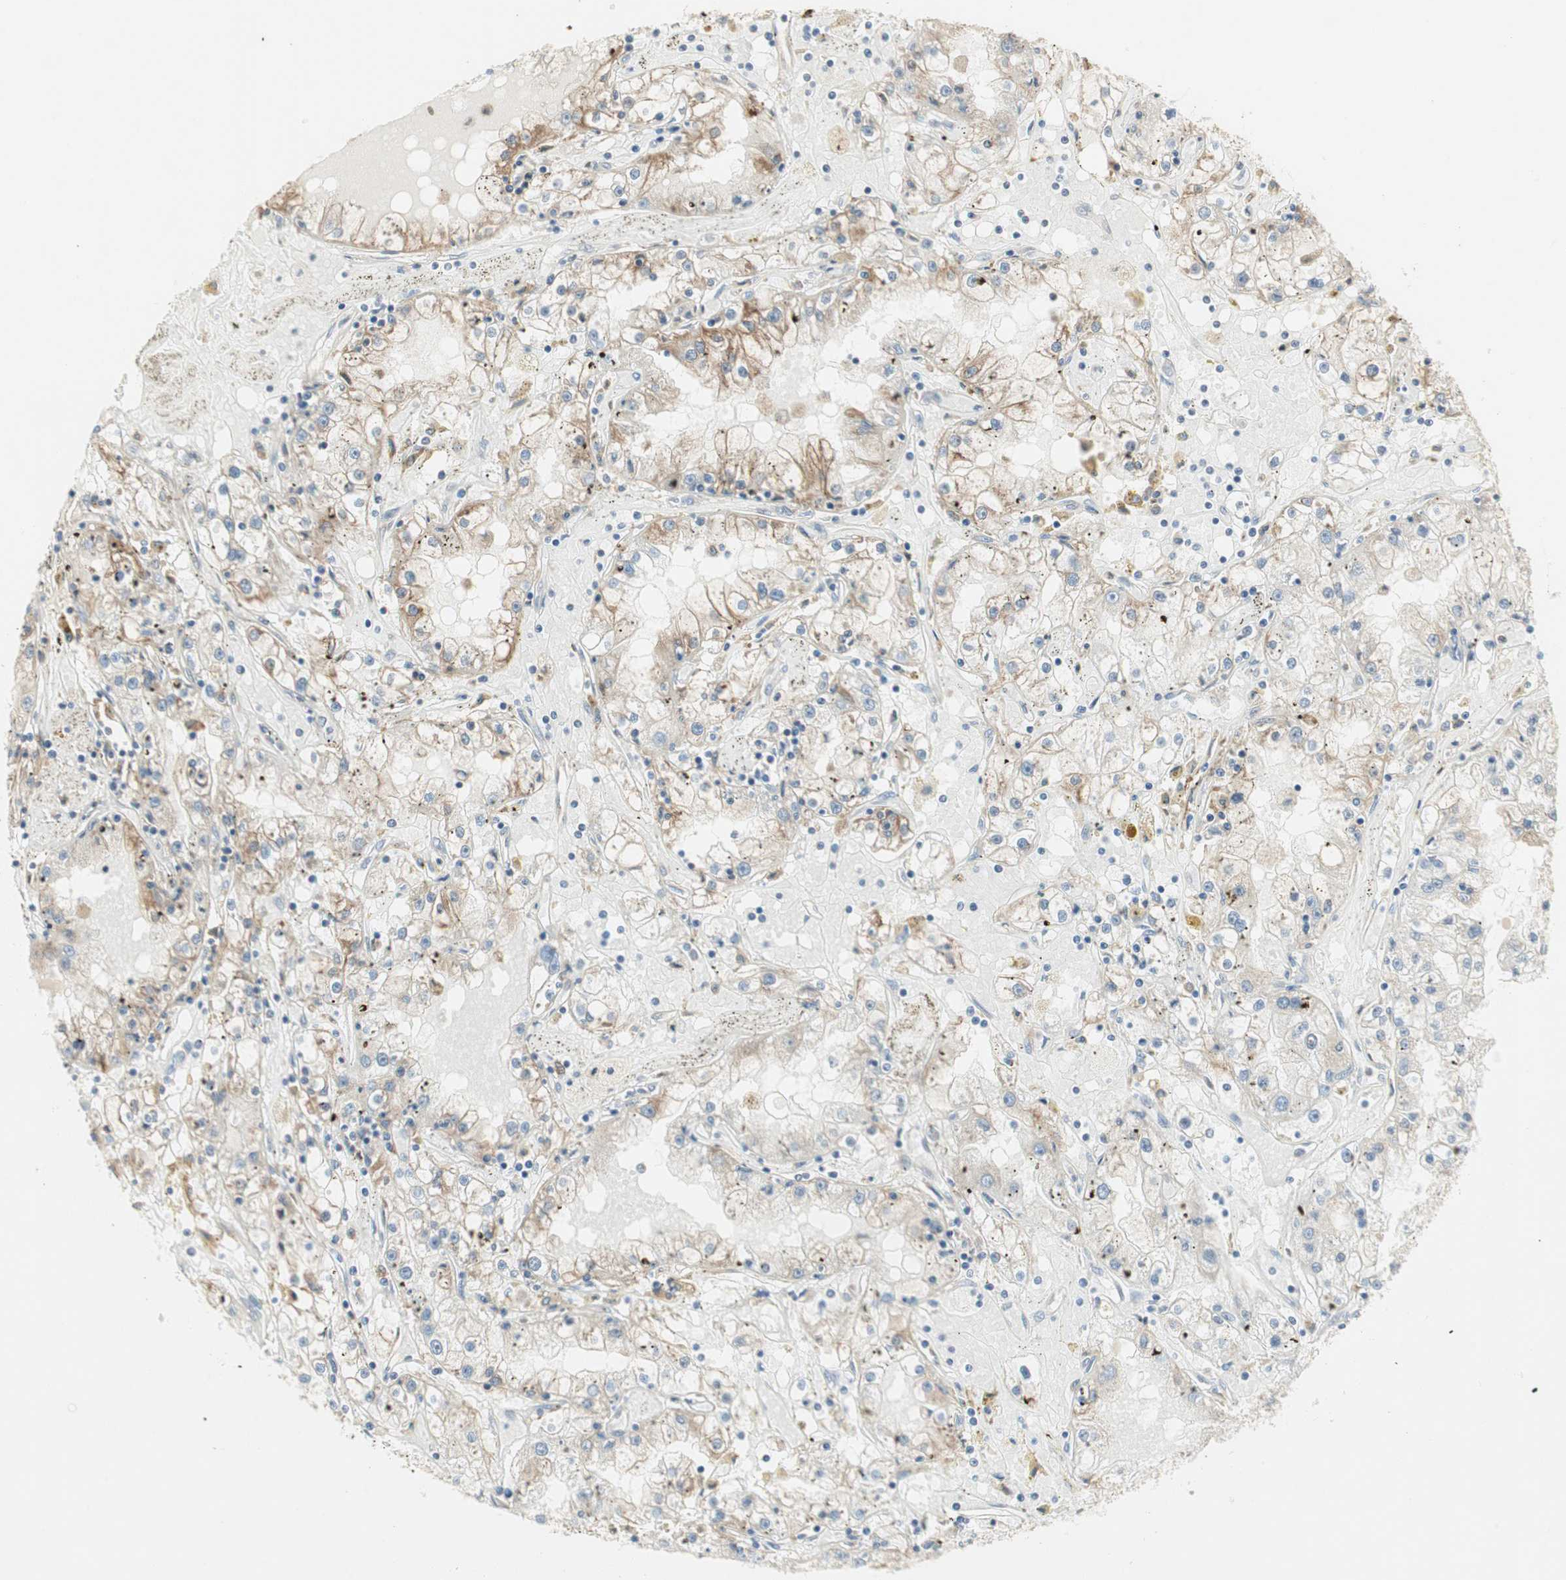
{"staining": {"intensity": "moderate", "quantity": ">75%", "location": "cytoplasmic/membranous"}, "tissue": "renal cancer", "cell_type": "Tumor cells", "image_type": "cancer", "snomed": [{"axis": "morphology", "description": "Adenocarcinoma, NOS"}, {"axis": "topography", "description": "Kidney"}], "caption": "Immunohistochemistry (IHC) of renal cancer (adenocarcinoma) shows medium levels of moderate cytoplasmic/membranous positivity in about >75% of tumor cells.", "gene": "H6PD", "patient": {"sex": "male", "age": 56}}